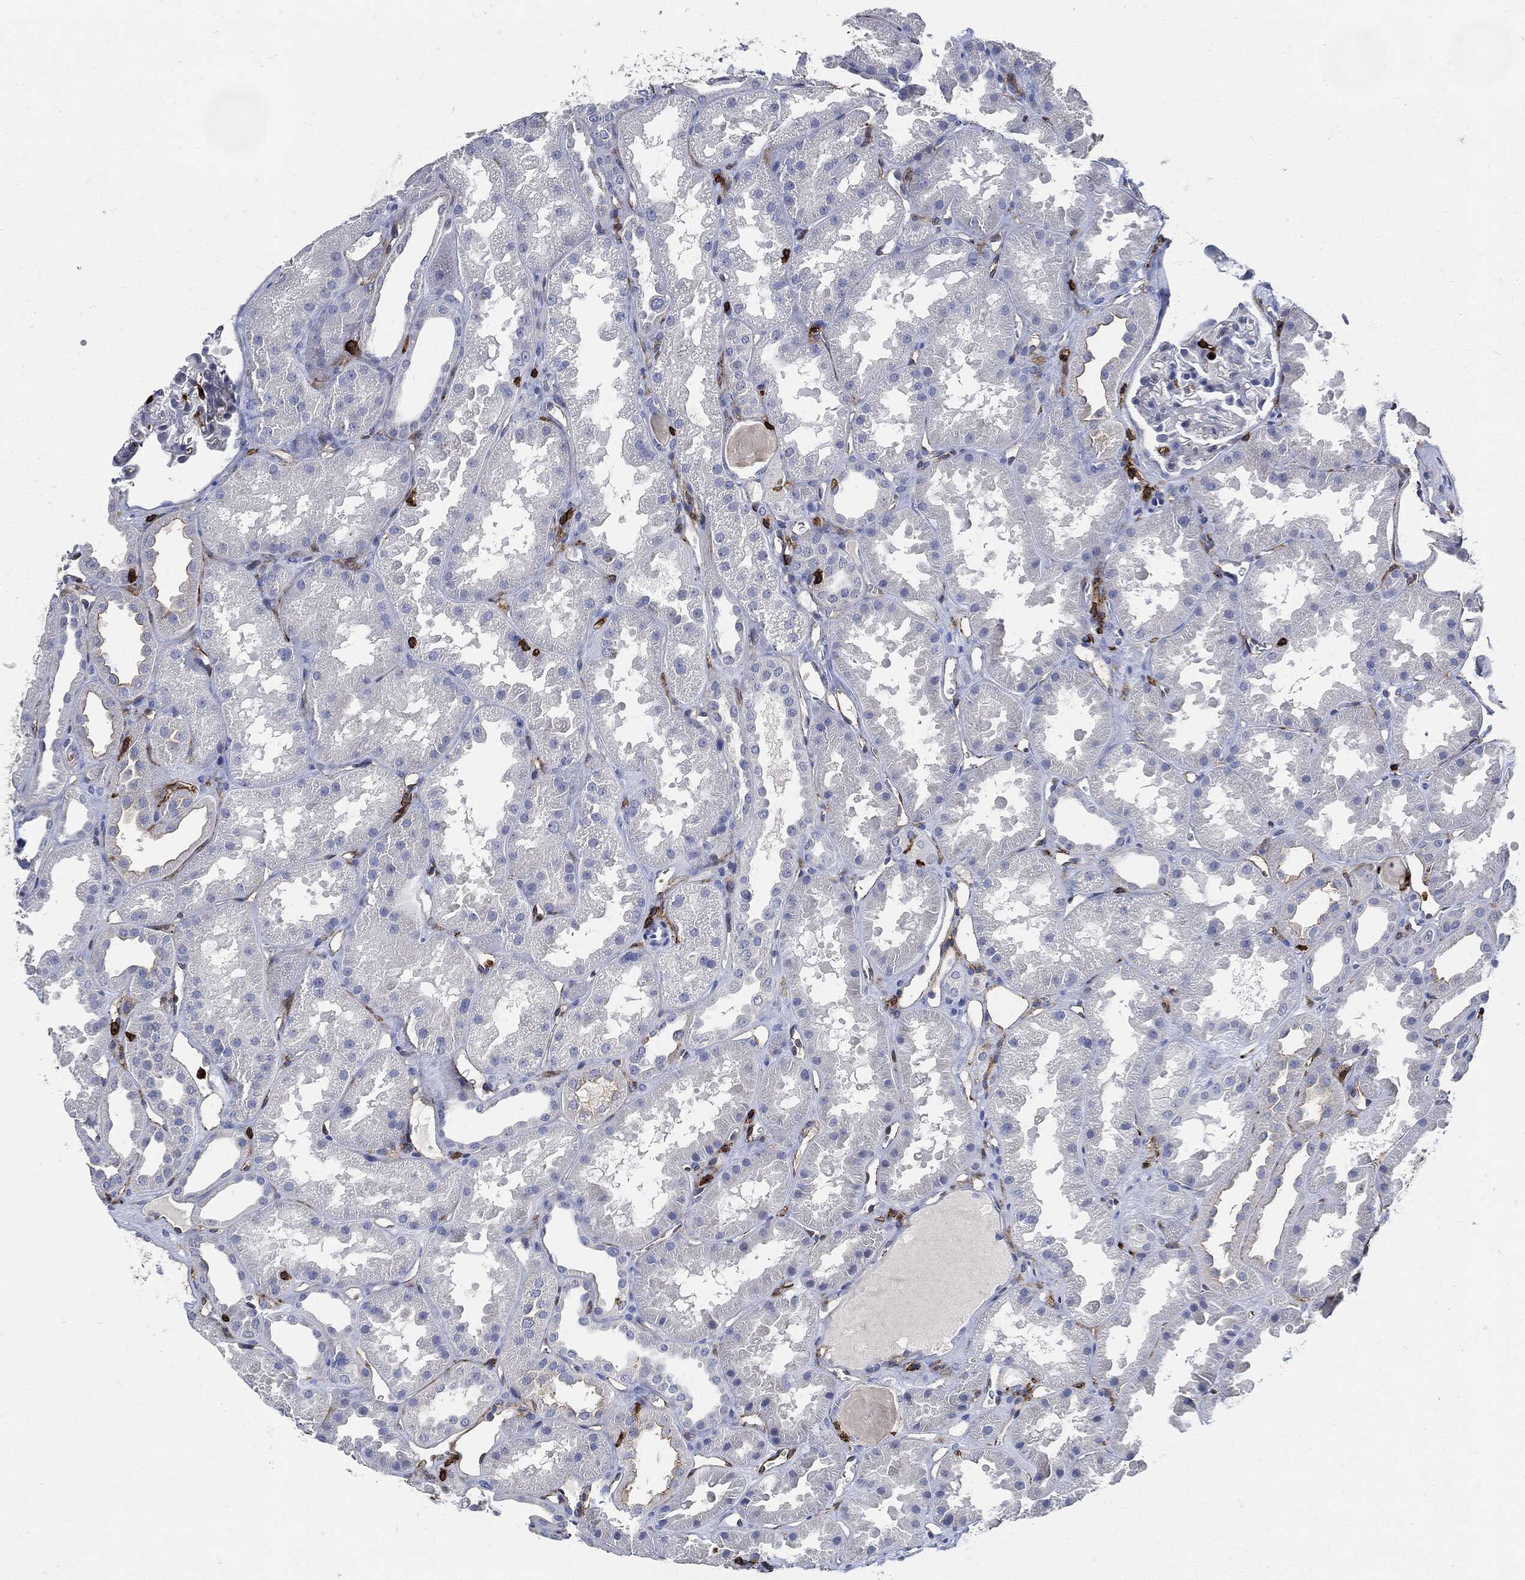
{"staining": {"intensity": "negative", "quantity": "none", "location": "none"}, "tissue": "kidney", "cell_type": "Cells in glomeruli", "image_type": "normal", "snomed": [{"axis": "morphology", "description": "Normal tissue, NOS"}, {"axis": "topography", "description": "Kidney"}], "caption": "This micrograph is of unremarkable kidney stained with IHC to label a protein in brown with the nuclei are counter-stained blue. There is no expression in cells in glomeruli. (Brightfield microscopy of DAB immunohistochemistry (IHC) at high magnification).", "gene": "PTPRC", "patient": {"sex": "male", "age": 61}}